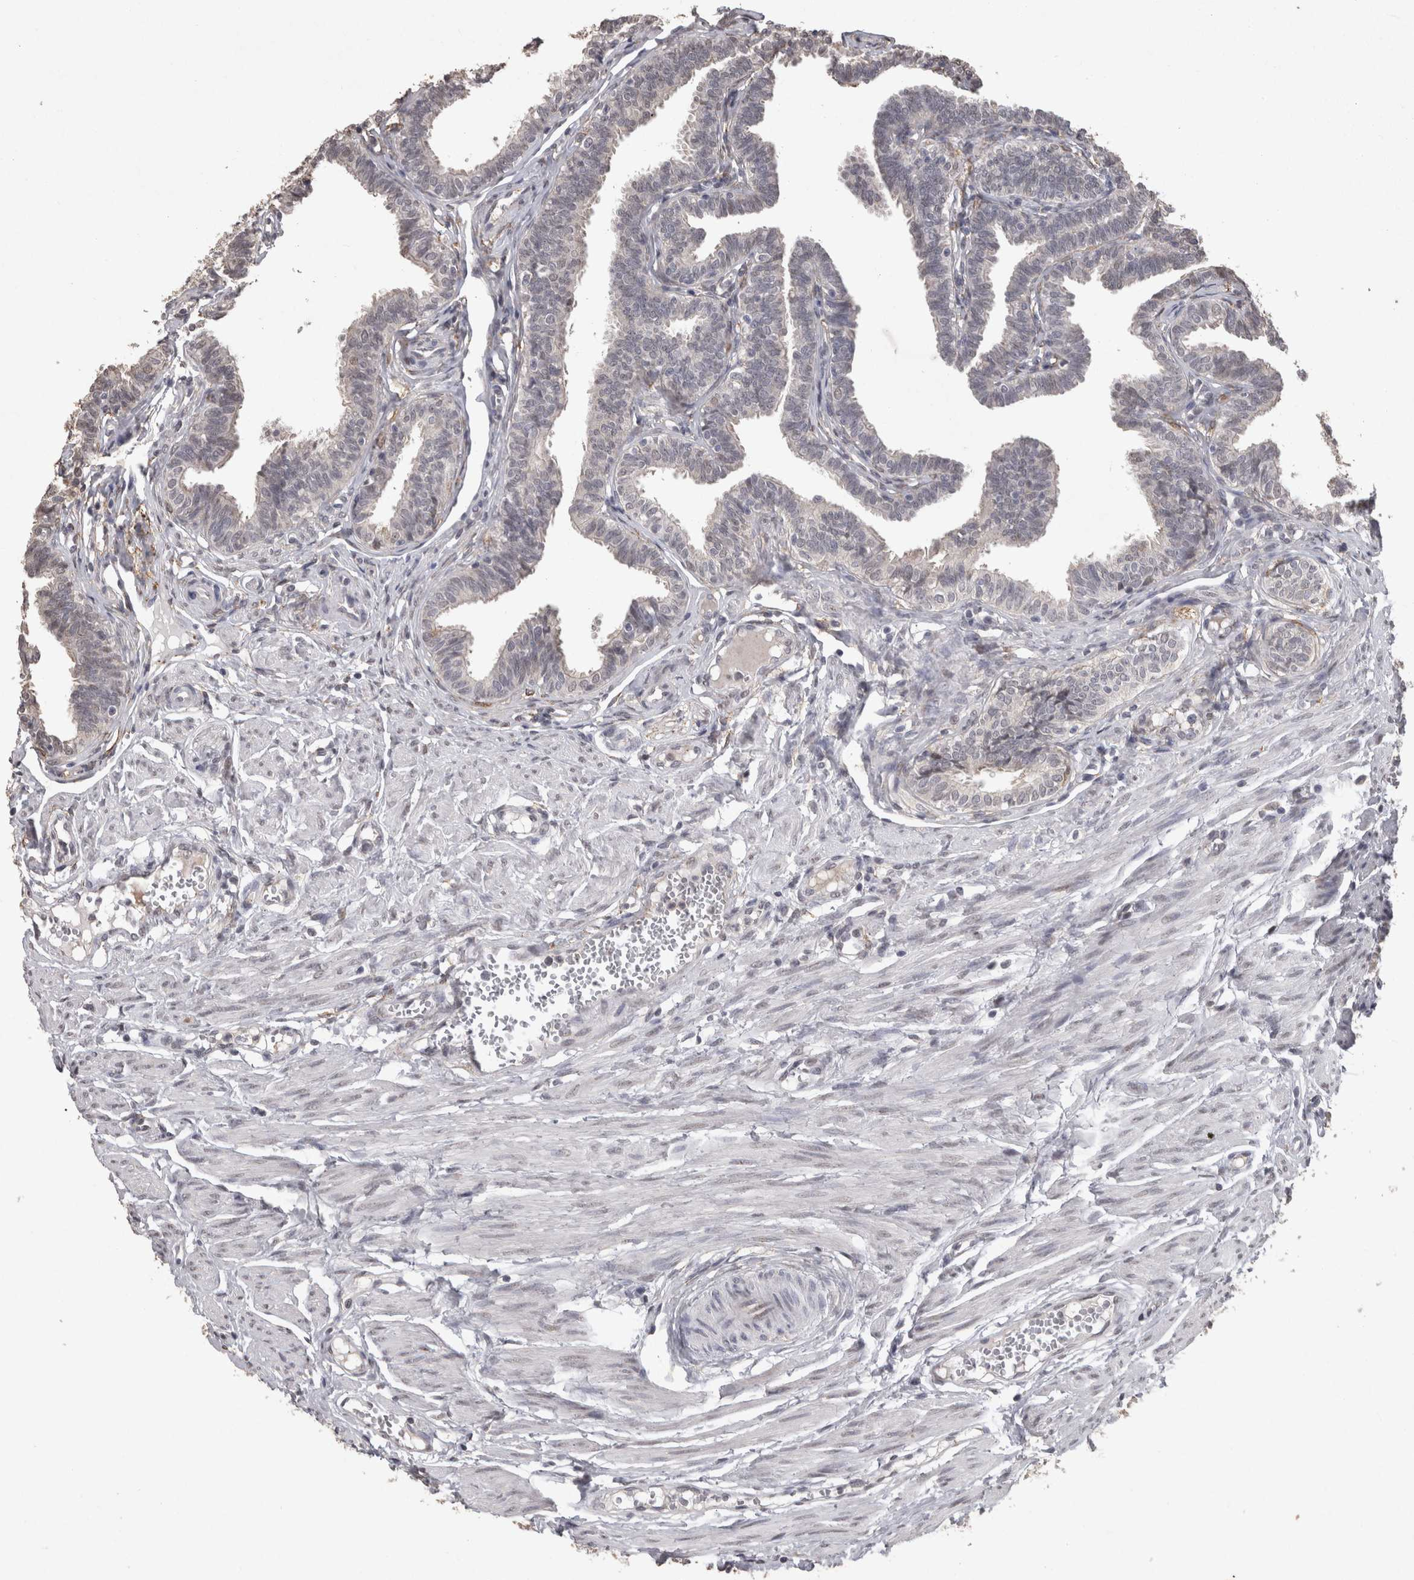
{"staining": {"intensity": "weak", "quantity": "<25%", "location": "nuclear"}, "tissue": "fallopian tube", "cell_type": "Glandular cells", "image_type": "normal", "snomed": [{"axis": "morphology", "description": "Normal tissue, NOS"}, {"axis": "topography", "description": "Fallopian tube"}, {"axis": "topography", "description": "Ovary"}], "caption": "This is an immunohistochemistry (IHC) histopathology image of benign human fallopian tube. There is no expression in glandular cells.", "gene": "MEP1A", "patient": {"sex": "female", "age": 23}}